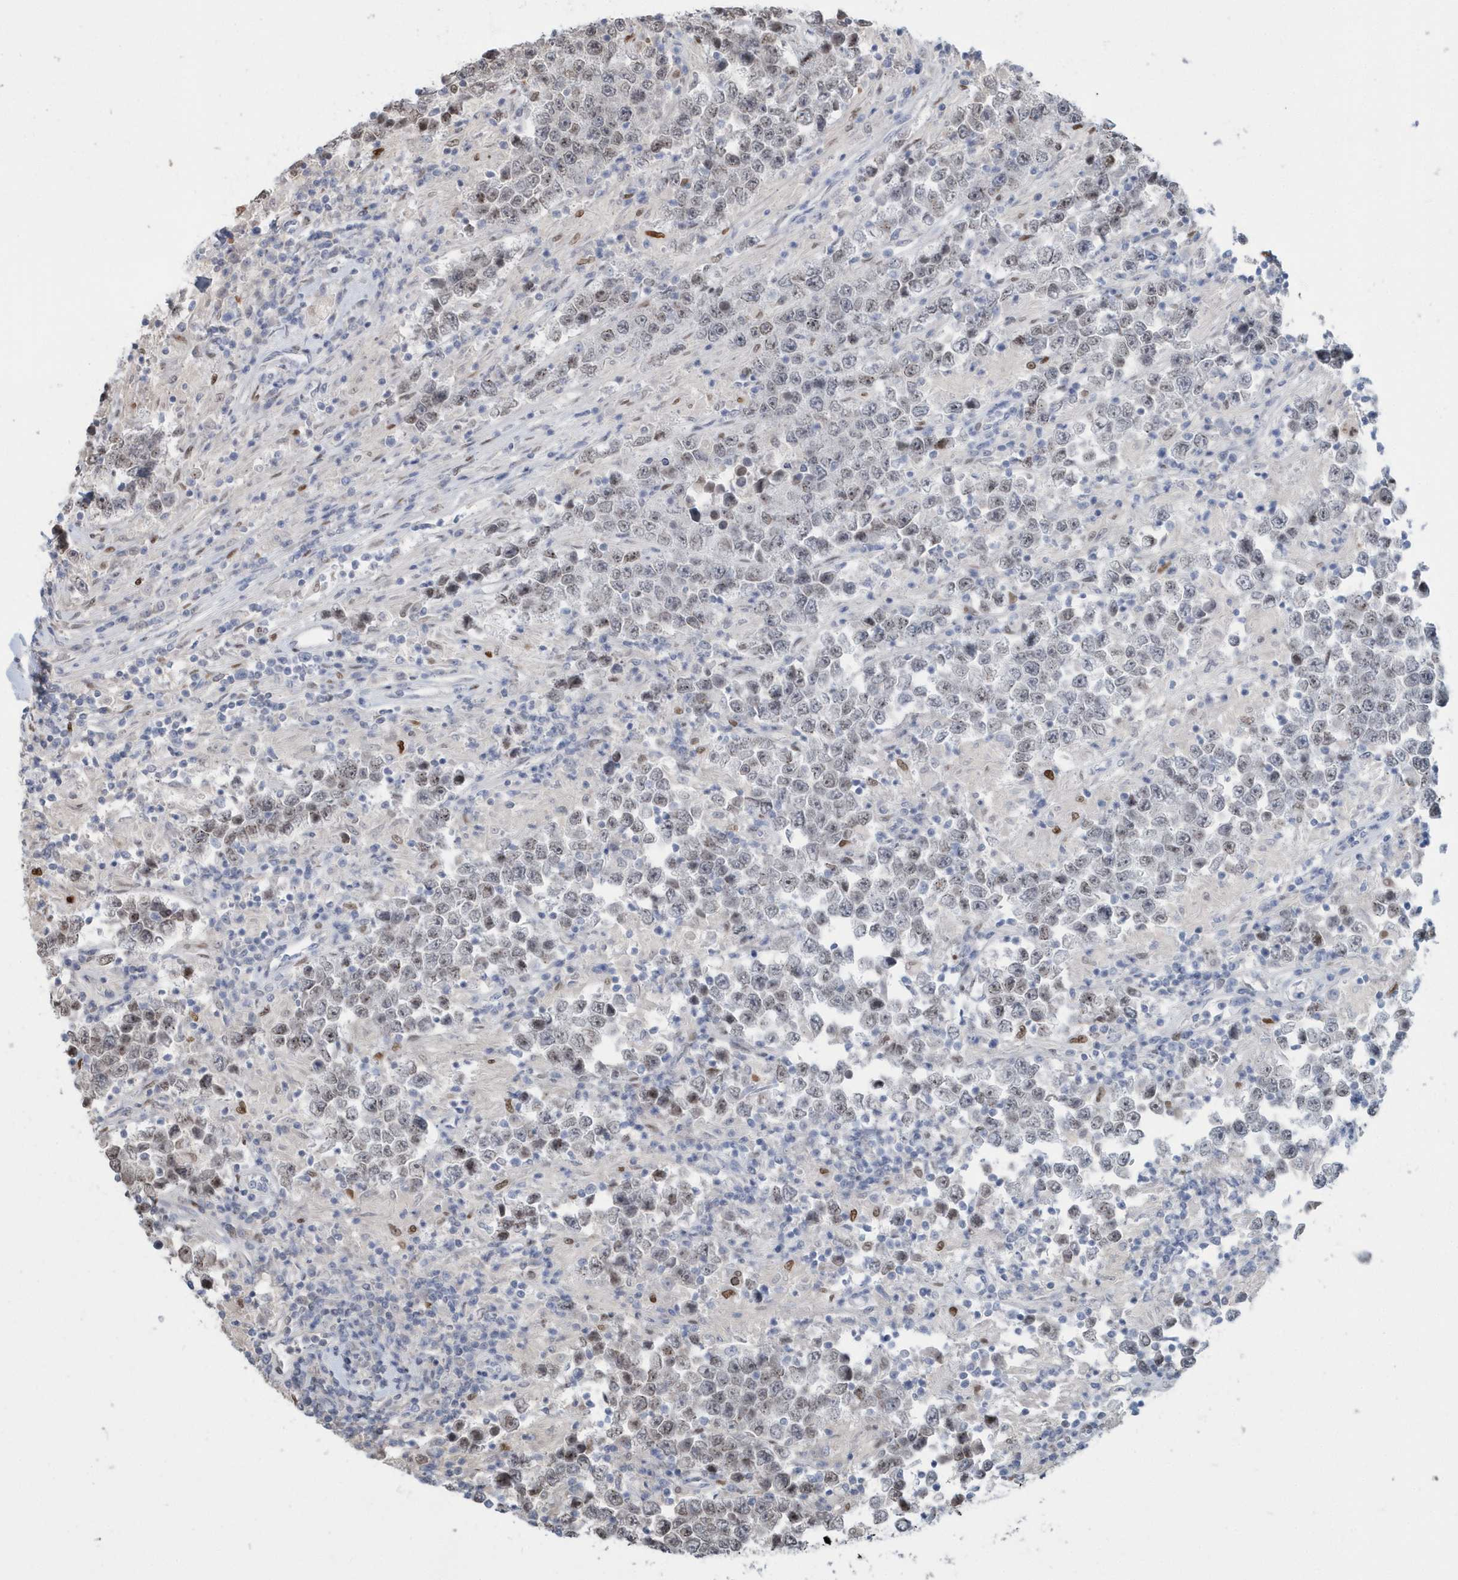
{"staining": {"intensity": "weak", "quantity": "<25%", "location": "nuclear"}, "tissue": "testis cancer", "cell_type": "Tumor cells", "image_type": "cancer", "snomed": [{"axis": "morphology", "description": "Normal tissue, NOS"}, {"axis": "morphology", "description": "Urothelial carcinoma, High grade"}, {"axis": "morphology", "description": "Seminoma, NOS"}, {"axis": "morphology", "description": "Carcinoma, Embryonal, NOS"}, {"axis": "topography", "description": "Urinary bladder"}, {"axis": "topography", "description": "Testis"}], "caption": "Testis cancer (urothelial carcinoma (high-grade)) was stained to show a protein in brown. There is no significant staining in tumor cells.", "gene": "MACROH2A2", "patient": {"sex": "male", "age": 41}}